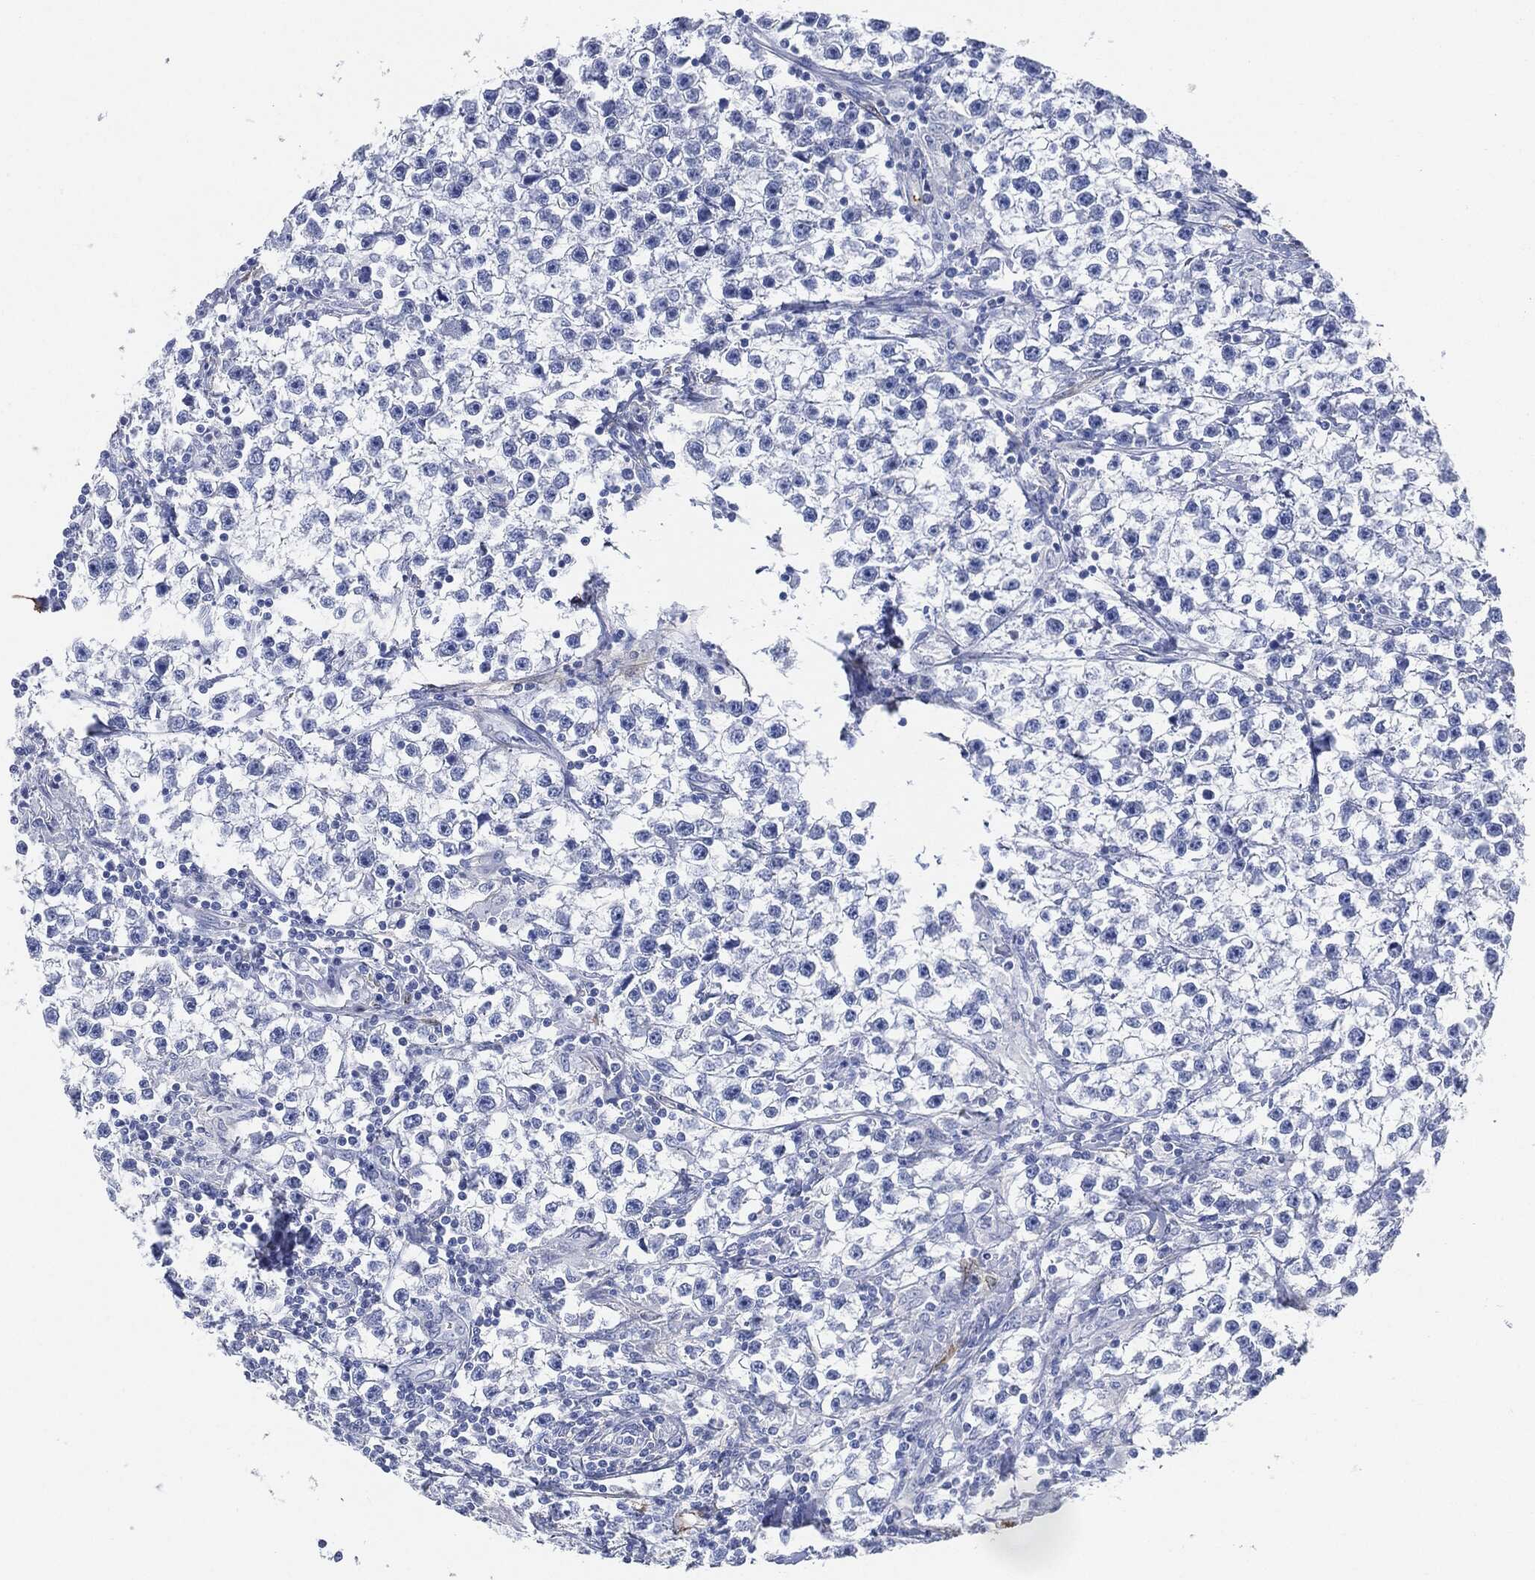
{"staining": {"intensity": "negative", "quantity": "none", "location": "none"}, "tissue": "testis cancer", "cell_type": "Tumor cells", "image_type": "cancer", "snomed": [{"axis": "morphology", "description": "Seminoma, NOS"}, {"axis": "topography", "description": "Testis"}], "caption": "Immunohistochemistry (IHC) micrograph of human seminoma (testis) stained for a protein (brown), which demonstrates no positivity in tumor cells.", "gene": "TAGLN", "patient": {"sex": "male", "age": 59}}